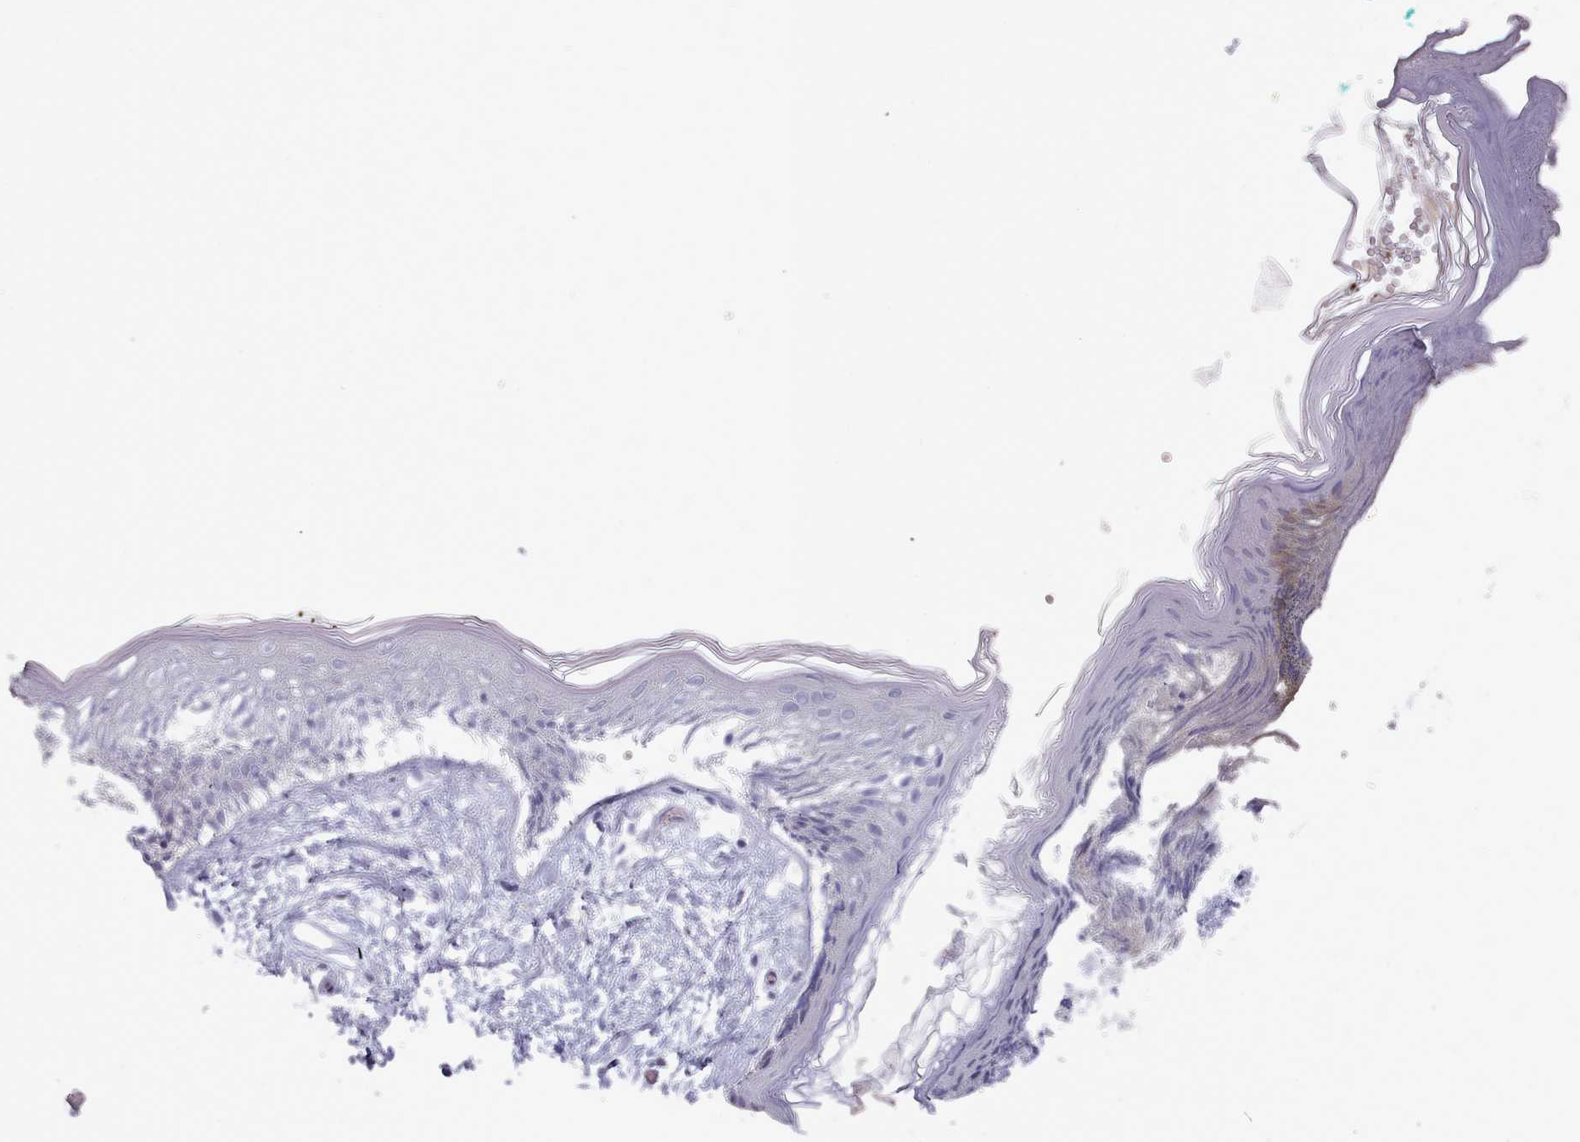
{"staining": {"intensity": "negative", "quantity": "none", "location": "none"}, "tissue": "skin", "cell_type": "Fibroblasts", "image_type": "normal", "snomed": [{"axis": "morphology", "description": "Normal tissue, NOS"}, {"axis": "topography", "description": "Skin"}], "caption": "Human skin stained for a protein using immunohistochemistry (IHC) exhibits no staining in fibroblasts.", "gene": "GINS1", "patient": {"sex": "female", "age": 34}}